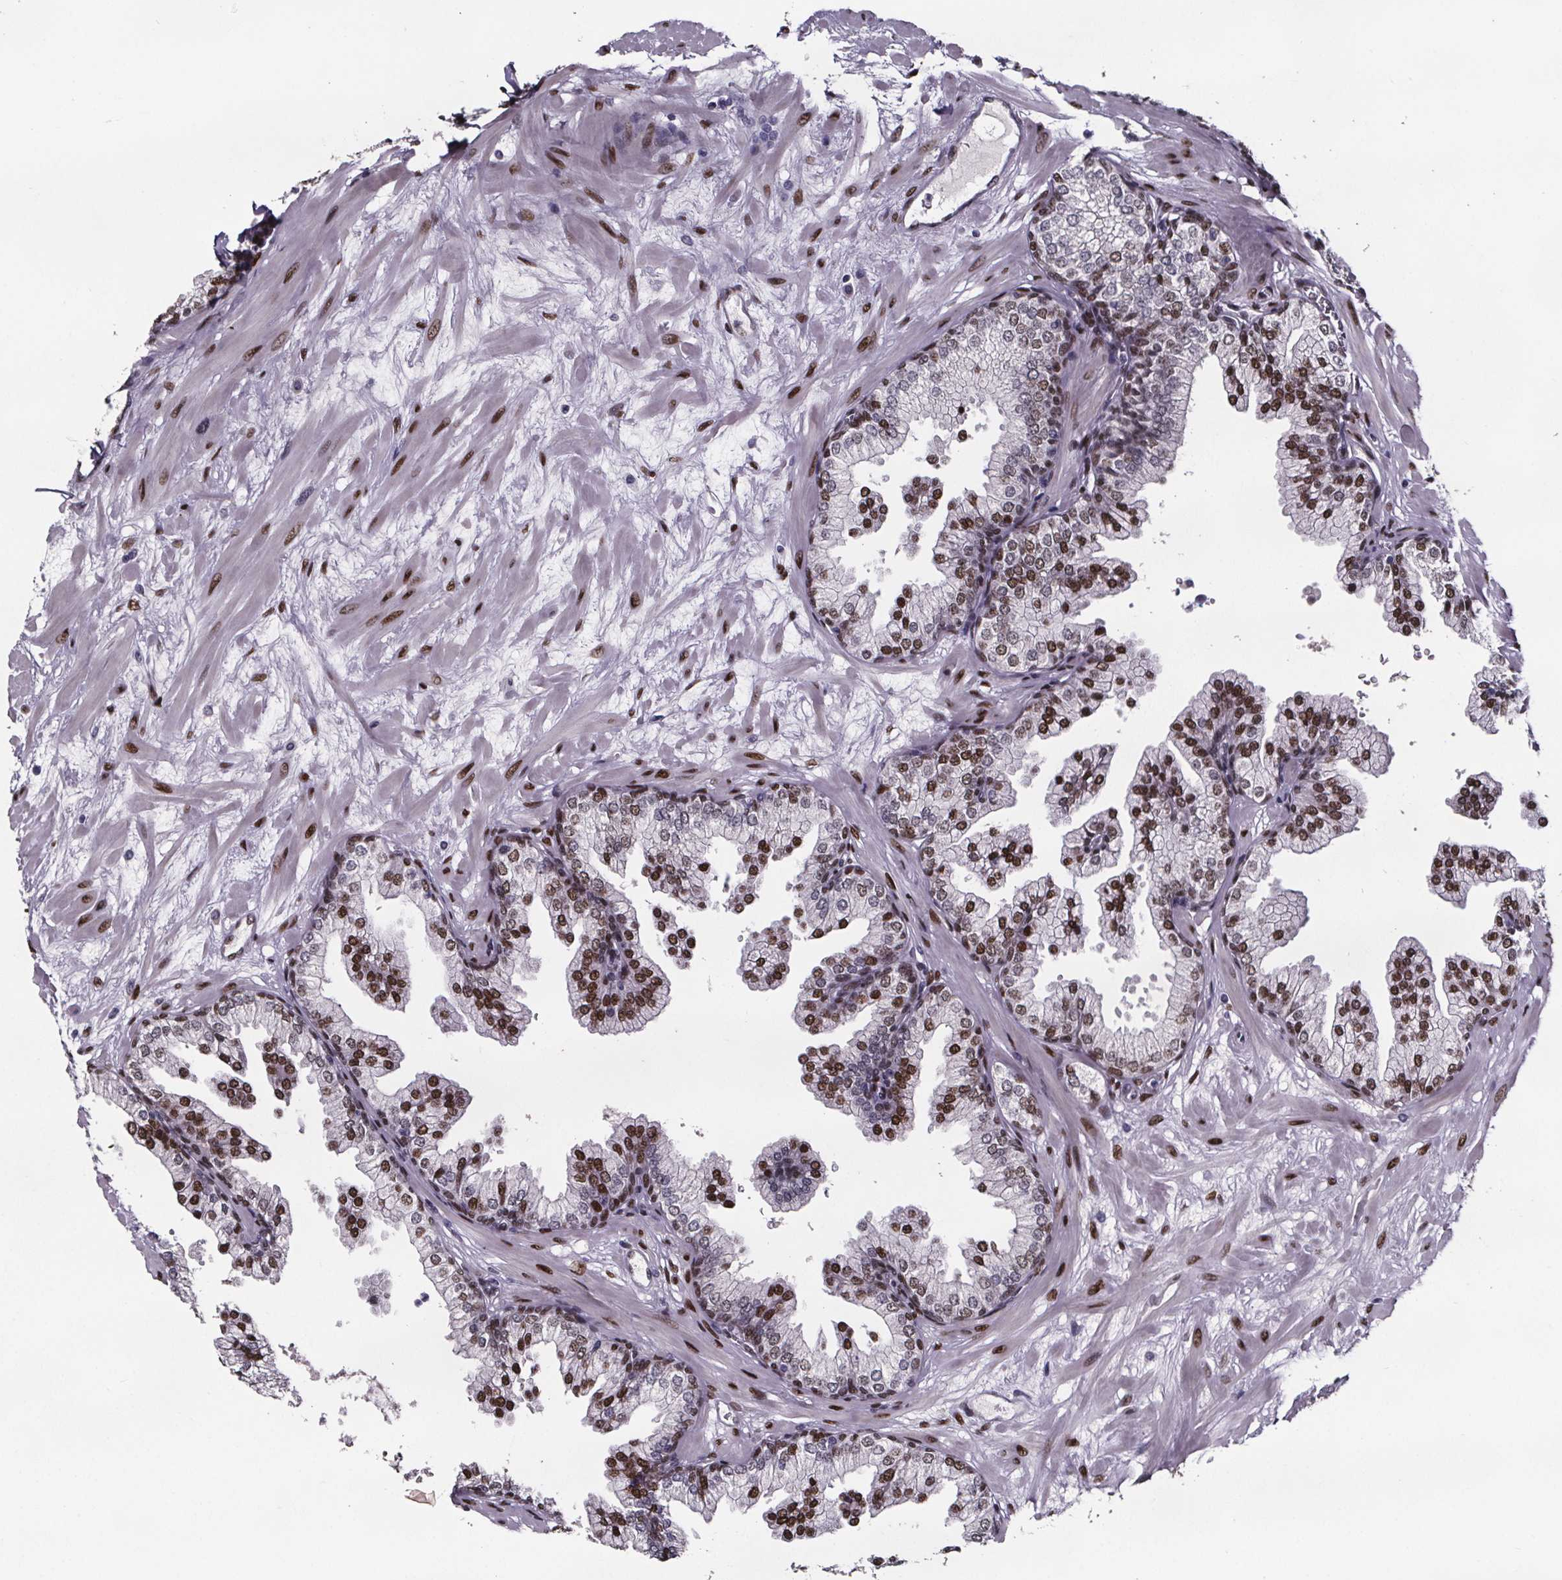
{"staining": {"intensity": "strong", "quantity": "25%-75%", "location": "nuclear"}, "tissue": "prostate", "cell_type": "Glandular cells", "image_type": "normal", "snomed": [{"axis": "morphology", "description": "Normal tissue, NOS"}, {"axis": "topography", "description": "Prostate"}, {"axis": "topography", "description": "Peripheral nerve tissue"}], "caption": "Immunohistochemistry of benign prostate shows high levels of strong nuclear staining in approximately 25%-75% of glandular cells.", "gene": "AR", "patient": {"sex": "male", "age": 61}}